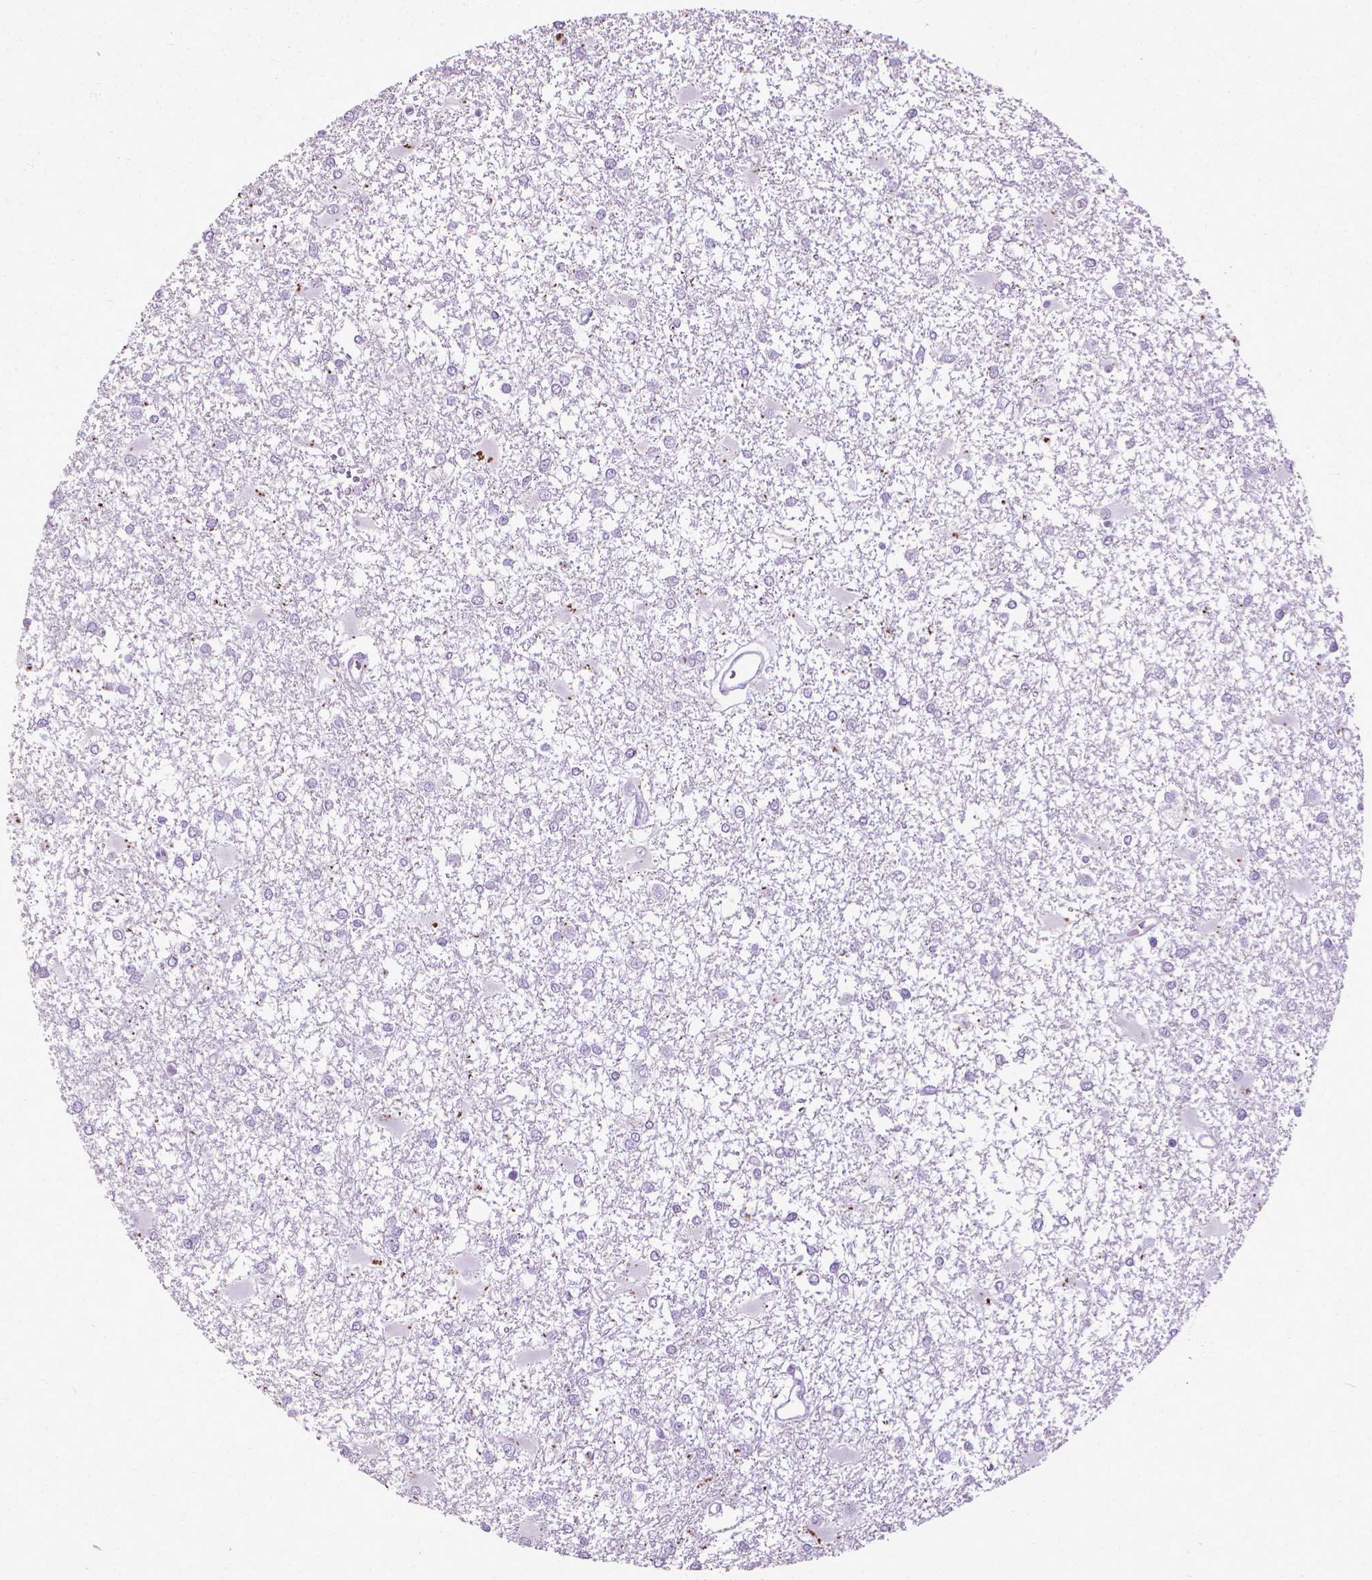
{"staining": {"intensity": "negative", "quantity": "none", "location": "none"}, "tissue": "glioma", "cell_type": "Tumor cells", "image_type": "cancer", "snomed": [{"axis": "morphology", "description": "Glioma, malignant, High grade"}, {"axis": "topography", "description": "Cerebral cortex"}], "caption": "High magnification brightfield microscopy of malignant glioma (high-grade) stained with DAB (3,3'-diaminobenzidine) (brown) and counterstained with hematoxylin (blue): tumor cells show no significant positivity. Brightfield microscopy of immunohistochemistry (IHC) stained with DAB (brown) and hematoxylin (blue), captured at high magnification.", "gene": "KRT5", "patient": {"sex": "male", "age": 79}}